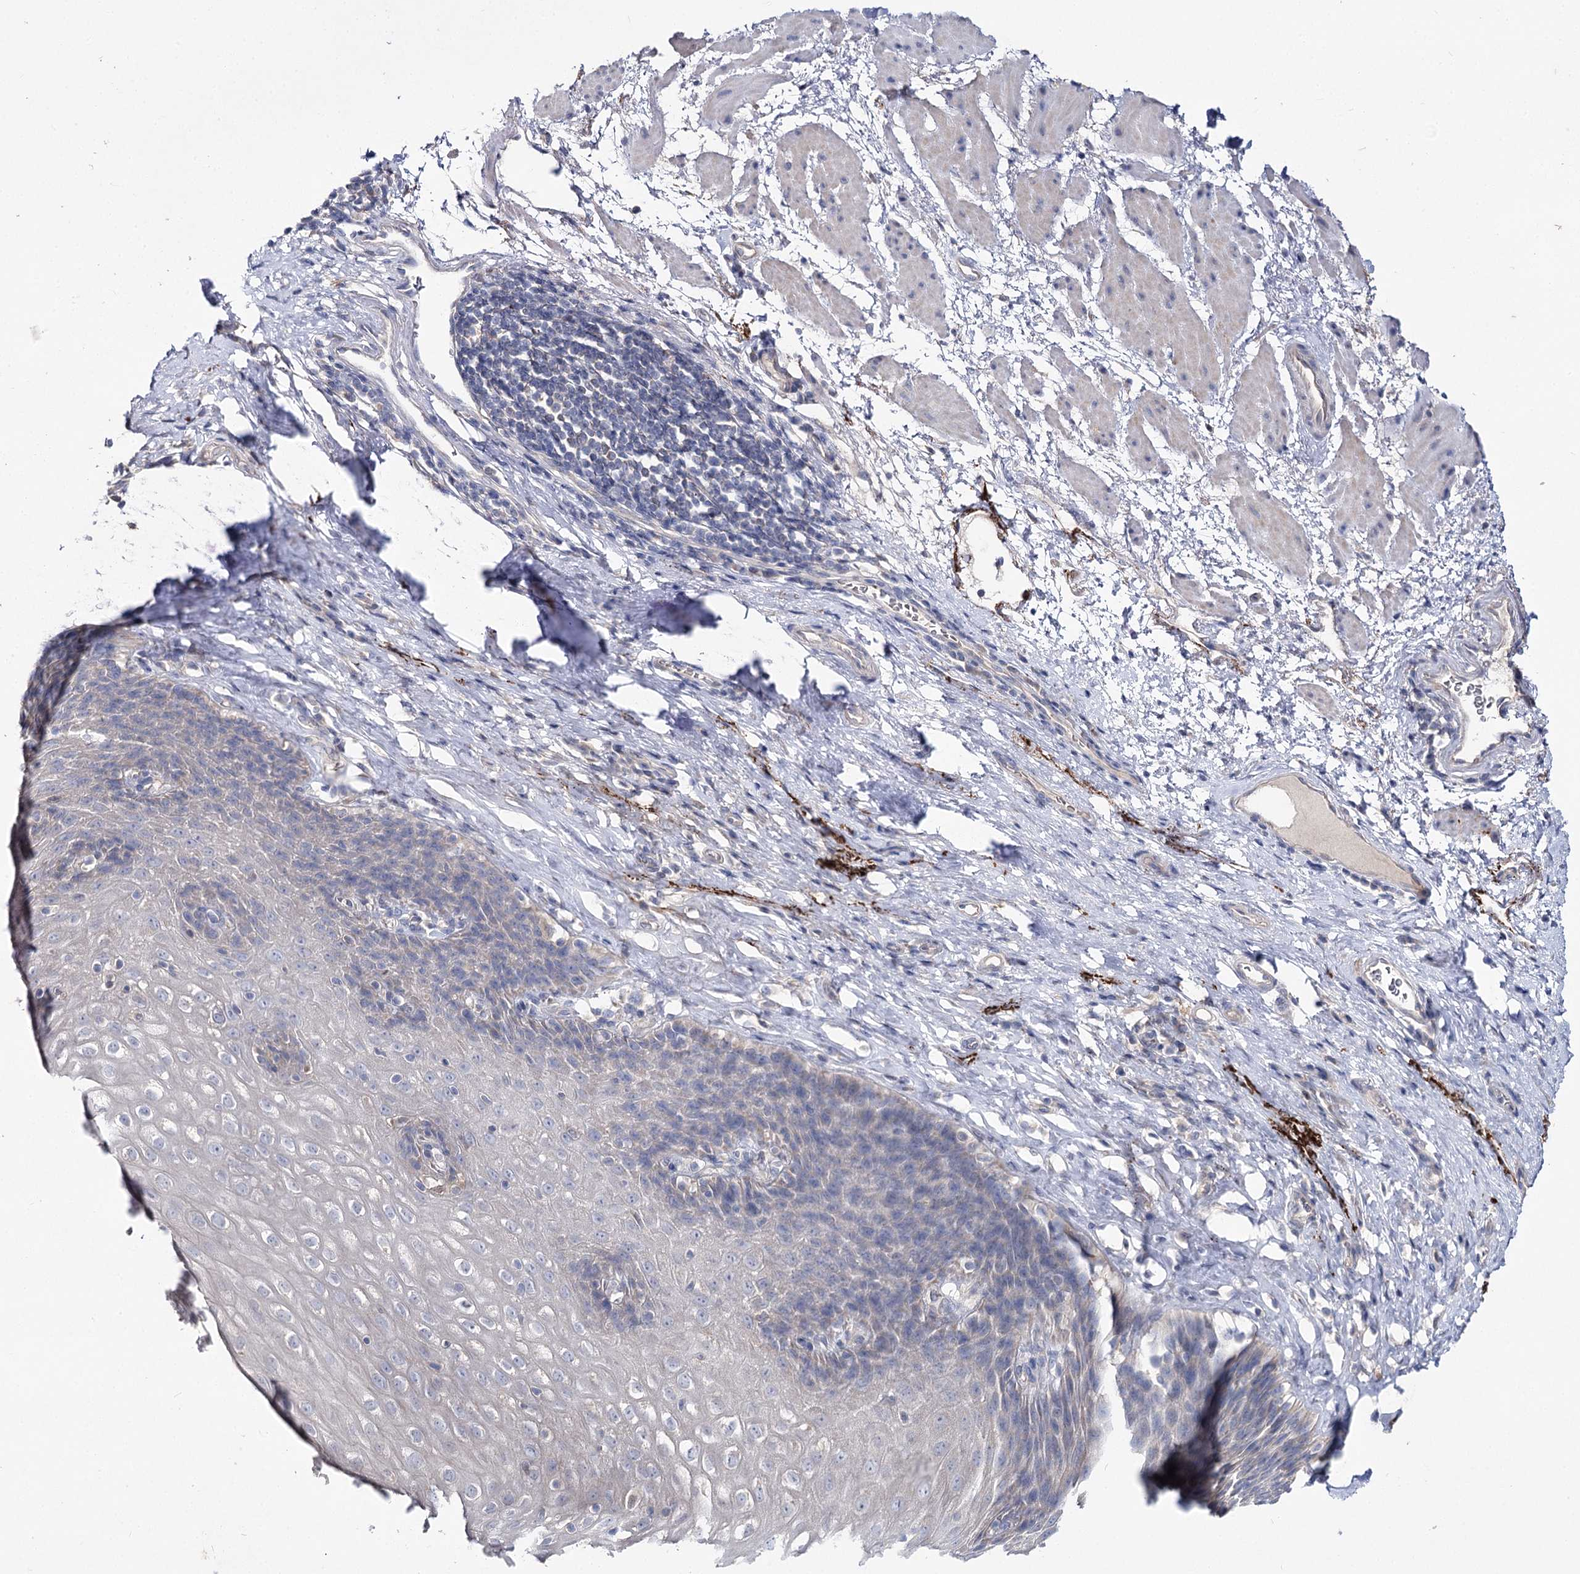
{"staining": {"intensity": "negative", "quantity": "none", "location": "none"}, "tissue": "esophagus", "cell_type": "Squamous epithelial cells", "image_type": "normal", "snomed": [{"axis": "morphology", "description": "Normal tissue, NOS"}, {"axis": "topography", "description": "Esophagus"}], "caption": "This is an IHC micrograph of benign esophagus. There is no staining in squamous epithelial cells.", "gene": "AURKC", "patient": {"sex": "female", "age": 61}}